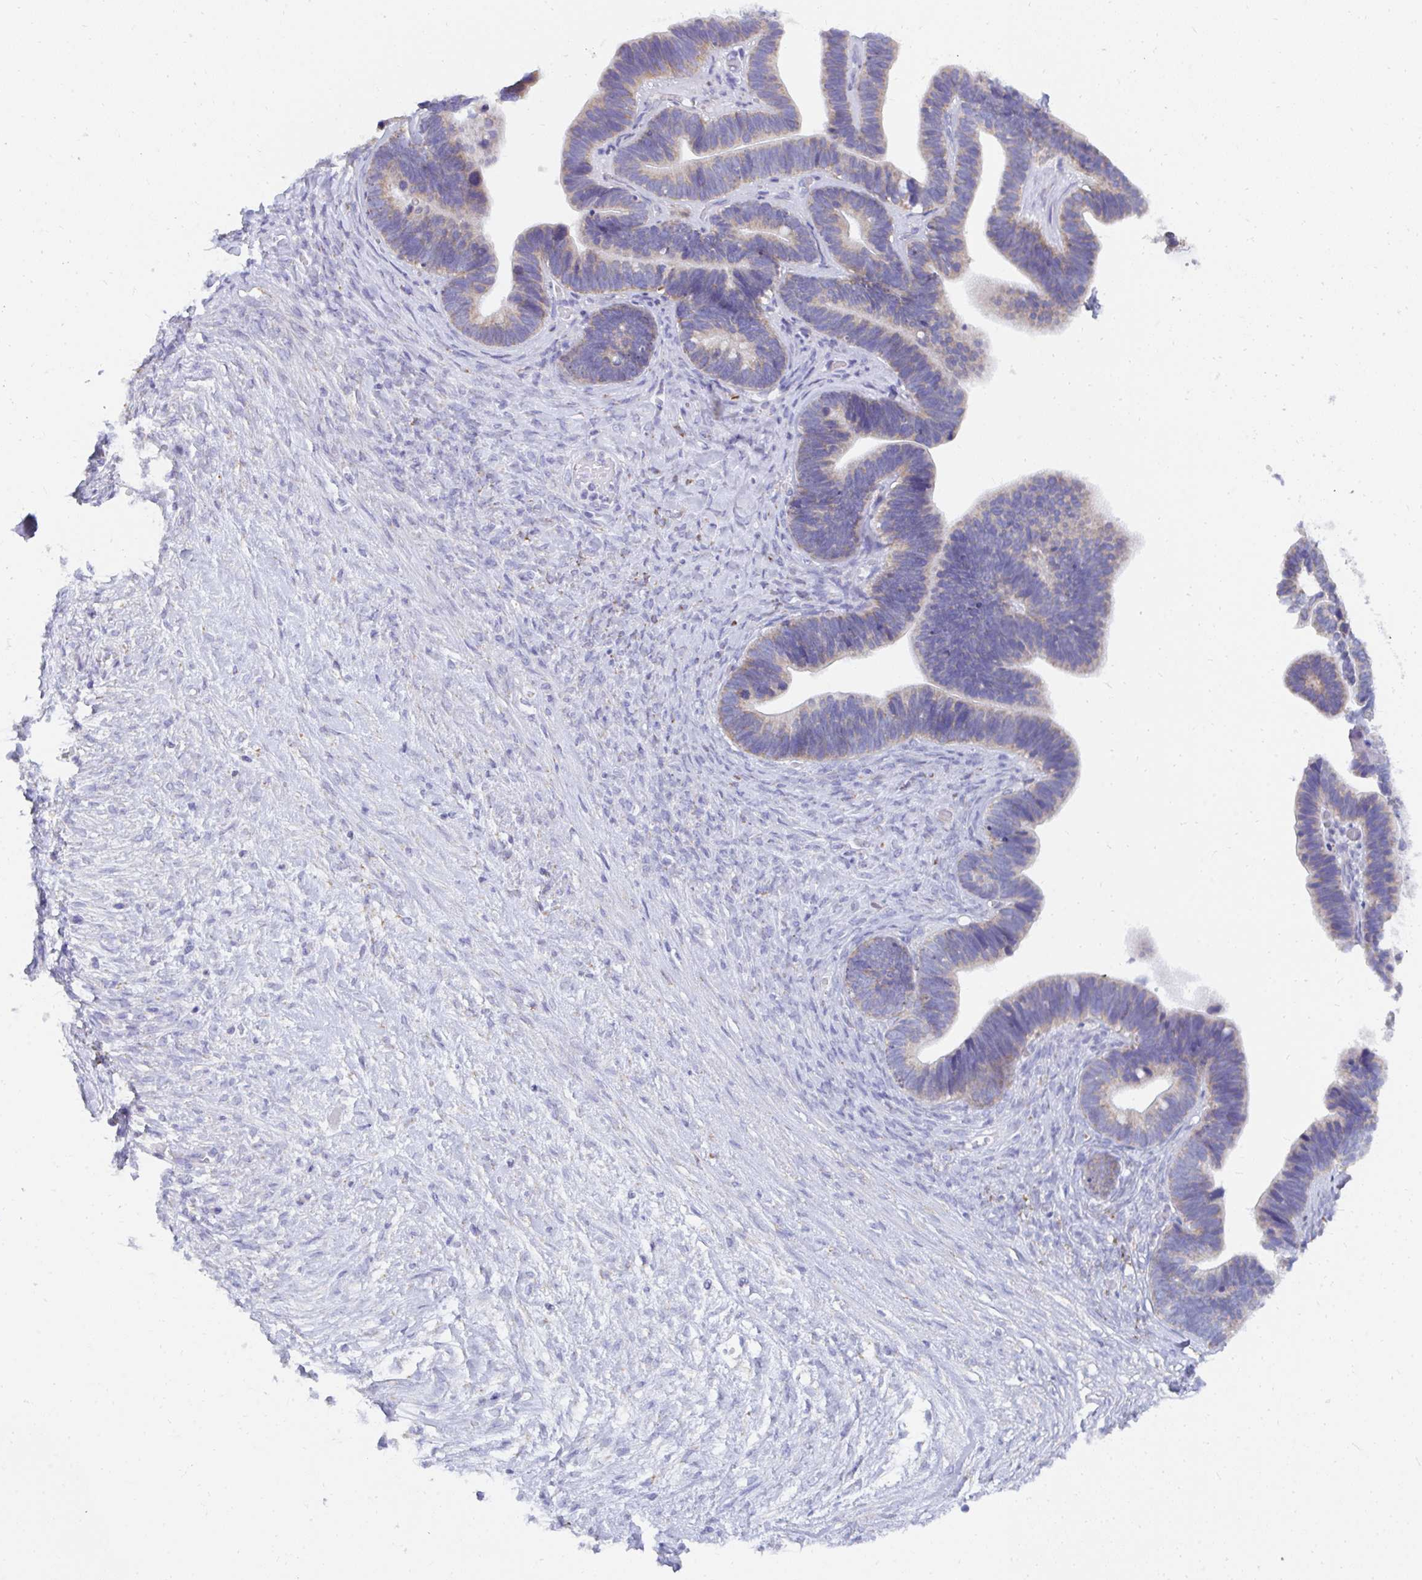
{"staining": {"intensity": "weak", "quantity": "25%-75%", "location": "cytoplasmic/membranous"}, "tissue": "ovarian cancer", "cell_type": "Tumor cells", "image_type": "cancer", "snomed": [{"axis": "morphology", "description": "Cystadenocarcinoma, serous, NOS"}, {"axis": "topography", "description": "Ovary"}], "caption": "Immunohistochemistry (IHC) photomicrograph of neoplastic tissue: ovarian serous cystadenocarcinoma stained using immunohistochemistry (IHC) shows low levels of weak protein expression localized specifically in the cytoplasmic/membranous of tumor cells, appearing as a cytoplasmic/membranous brown color.", "gene": "PC", "patient": {"sex": "female", "age": 56}}